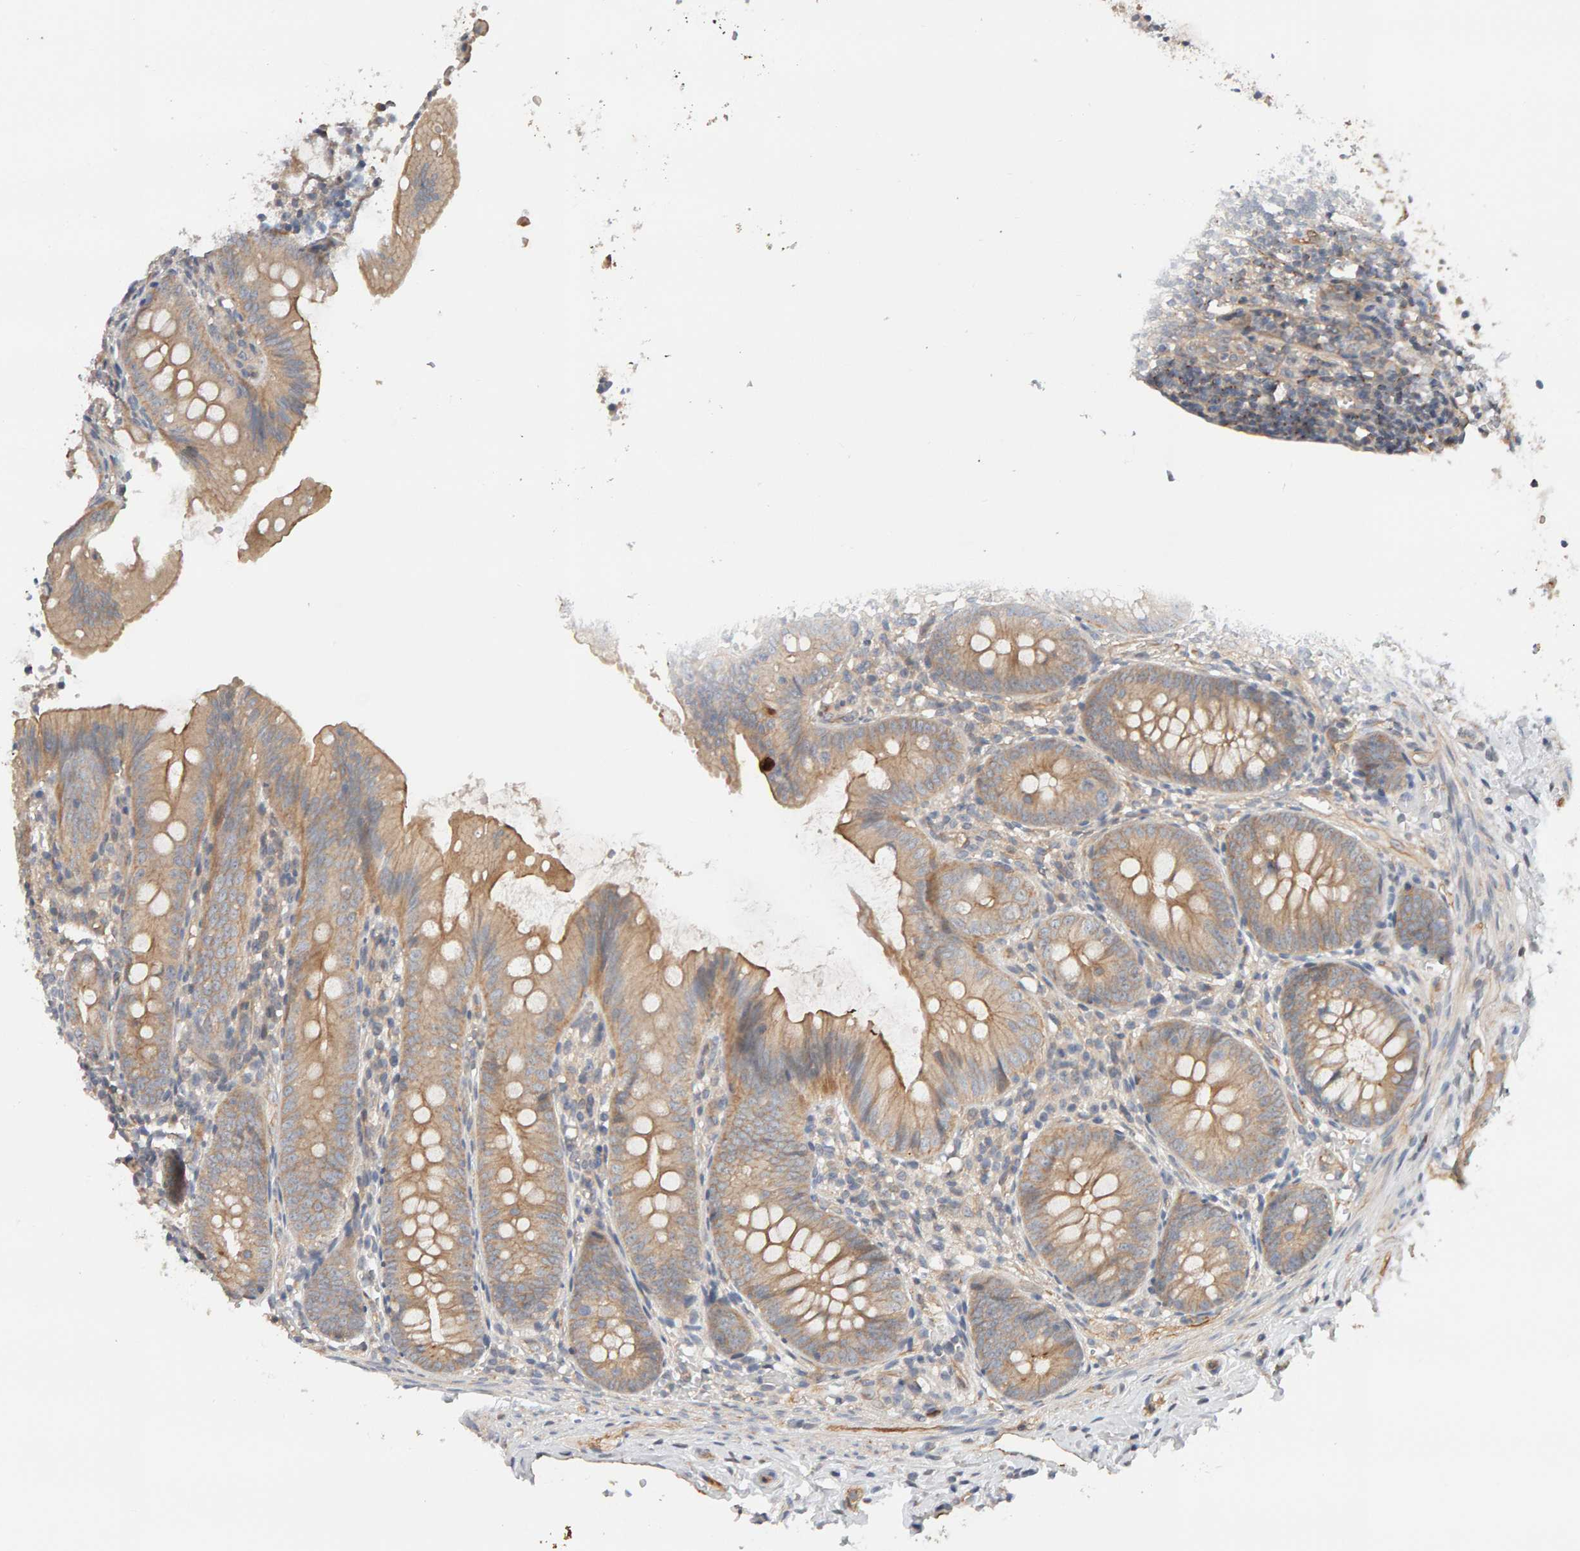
{"staining": {"intensity": "weak", "quantity": ">75%", "location": "cytoplasmic/membranous"}, "tissue": "appendix", "cell_type": "Glandular cells", "image_type": "normal", "snomed": [{"axis": "morphology", "description": "Normal tissue, NOS"}, {"axis": "topography", "description": "Appendix"}], "caption": "Protein staining exhibits weak cytoplasmic/membranous staining in about >75% of glandular cells in normal appendix. The protein of interest is shown in brown color, while the nuclei are stained blue.", "gene": "PPP1R16A", "patient": {"sex": "male", "age": 1}}